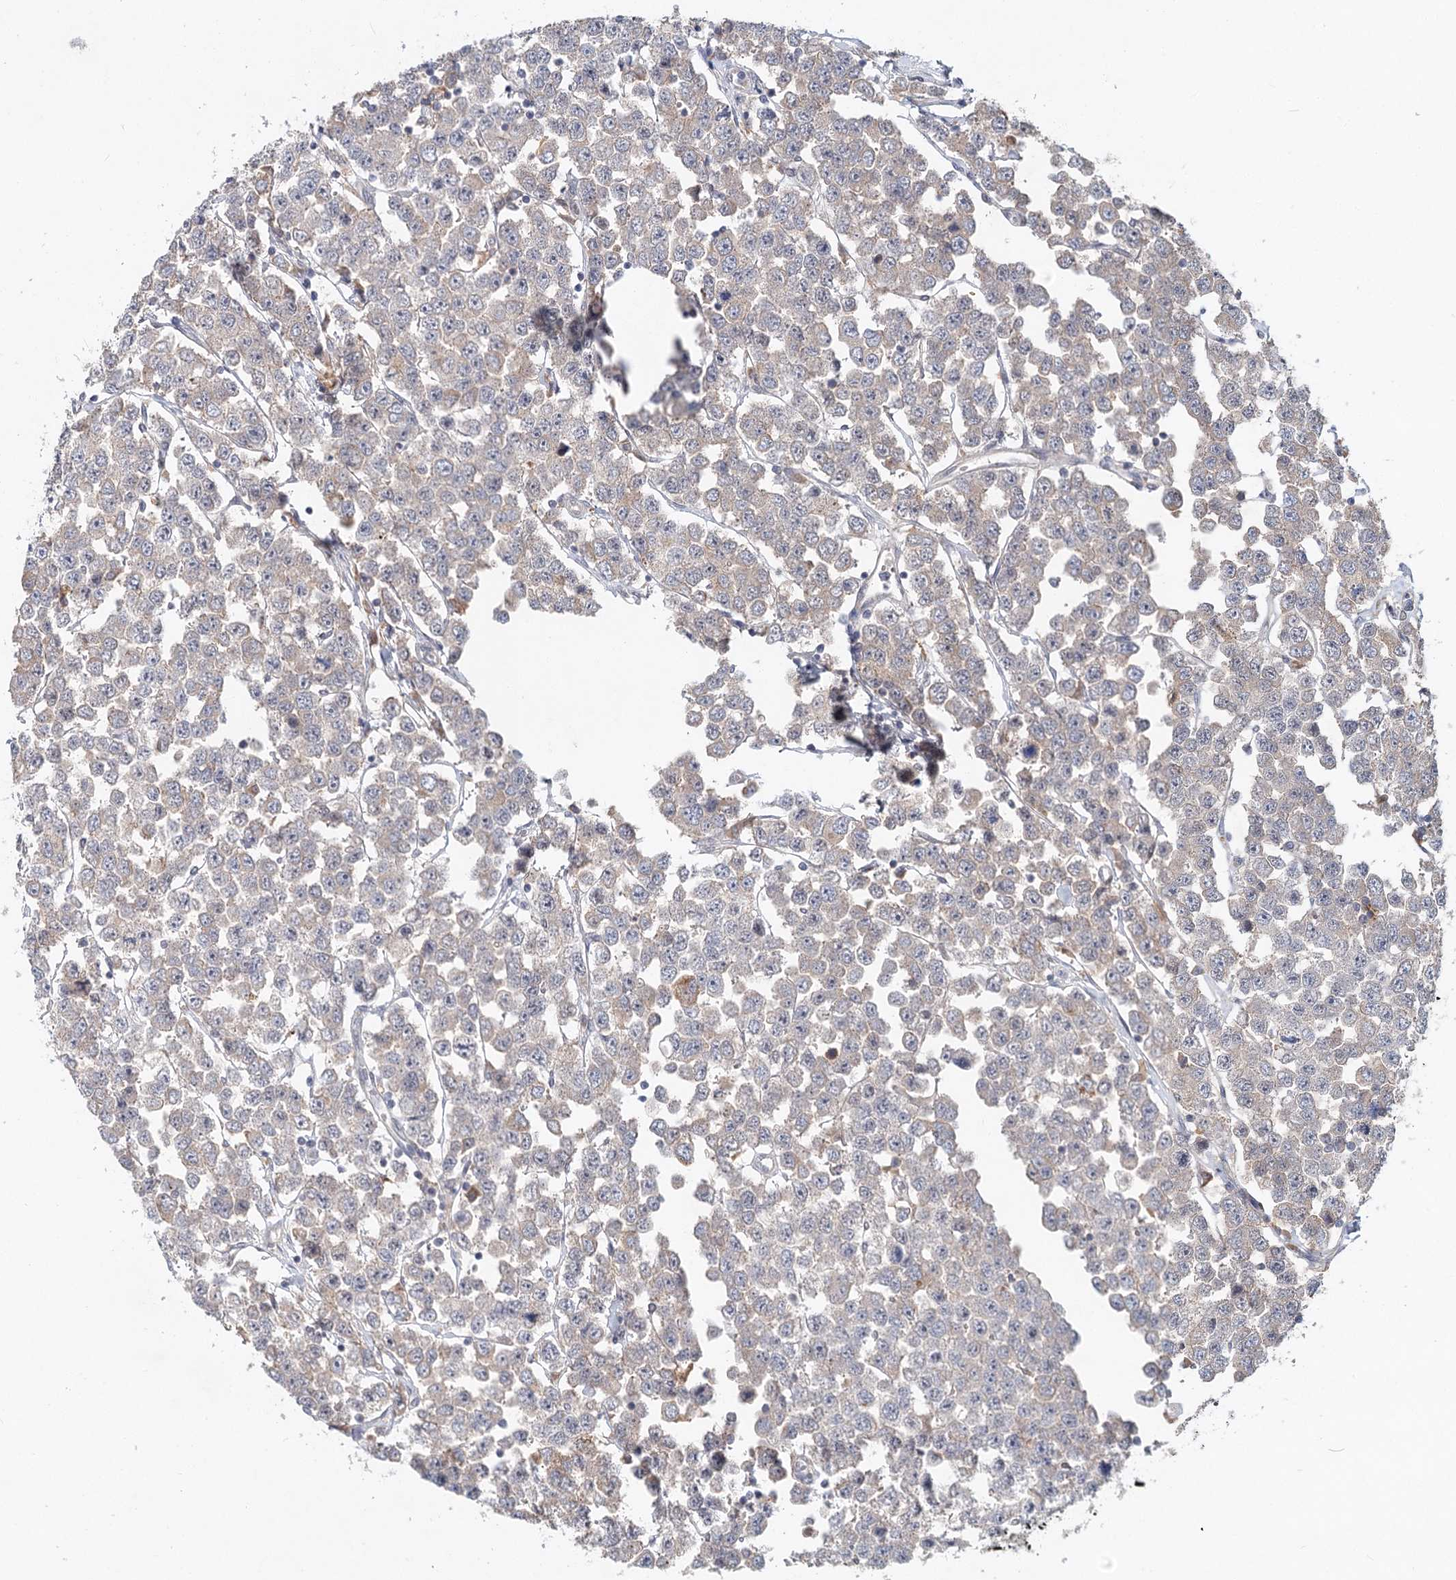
{"staining": {"intensity": "weak", "quantity": "25%-75%", "location": "cytoplasmic/membranous"}, "tissue": "testis cancer", "cell_type": "Tumor cells", "image_type": "cancer", "snomed": [{"axis": "morphology", "description": "Seminoma, NOS"}, {"axis": "topography", "description": "Testis"}], "caption": "Immunohistochemistry (IHC) micrograph of human seminoma (testis) stained for a protein (brown), which reveals low levels of weak cytoplasmic/membranous staining in approximately 25%-75% of tumor cells.", "gene": "AP3B1", "patient": {"sex": "male", "age": 28}}